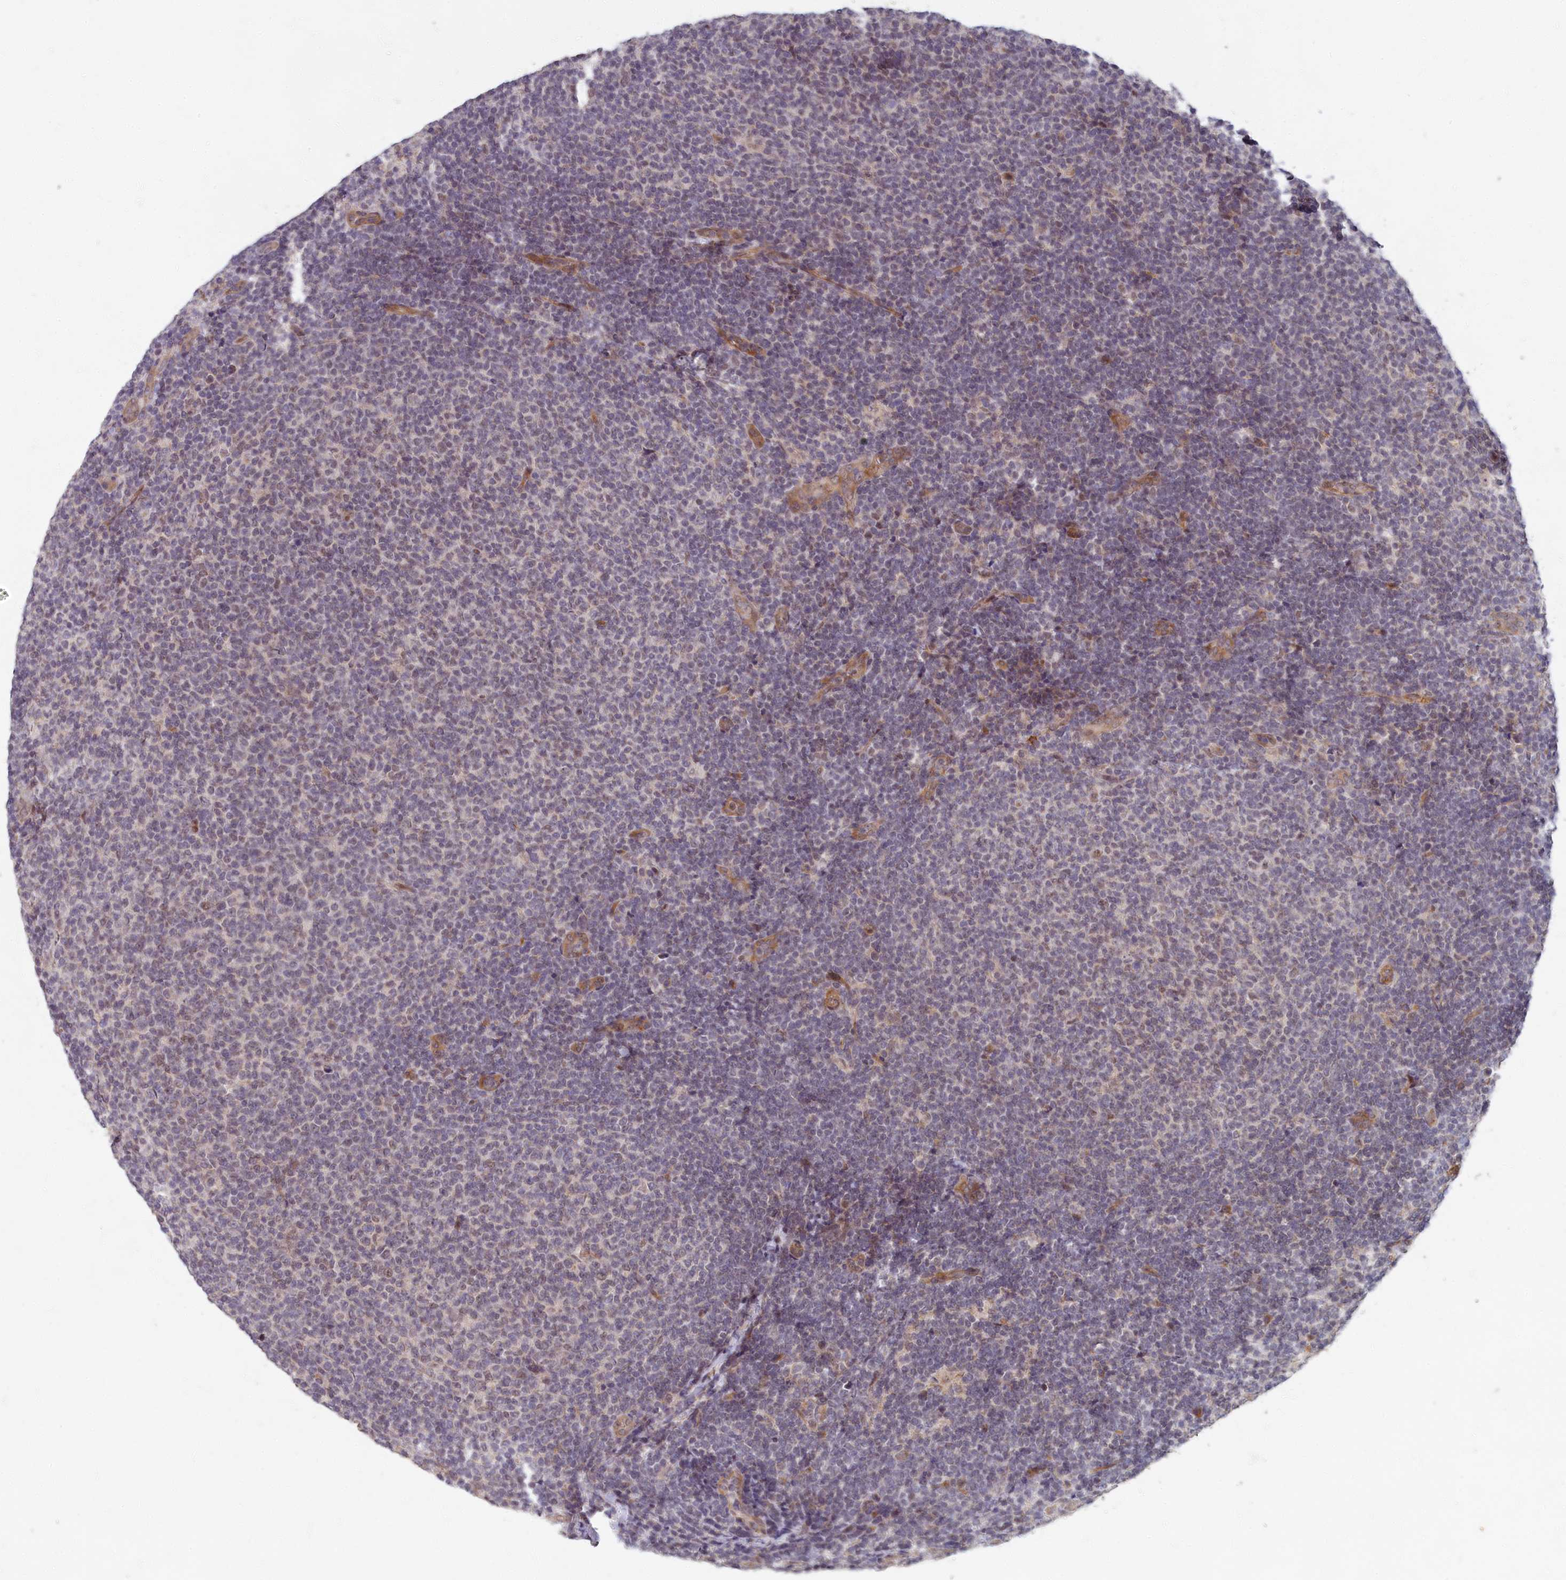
{"staining": {"intensity": "negative", "quantity": "none", "location": "none"}, "tissue": "lymphoma", "cell_type": "Tumor cells", "image_type": "cancer", "snomed": [{"axis": "morphology", "description": "Malignant lymphoma, non-Hodgkin's type, Low grade"}, {"axis": "topography", "description": "Lymph node"}], "caption": "This is an immunohistochemistry (IHC) image of human lymphoma. There is no positivity in tumor cells.", "gene": "EARS2", "patient": {"sex": "male", "age": 66}}